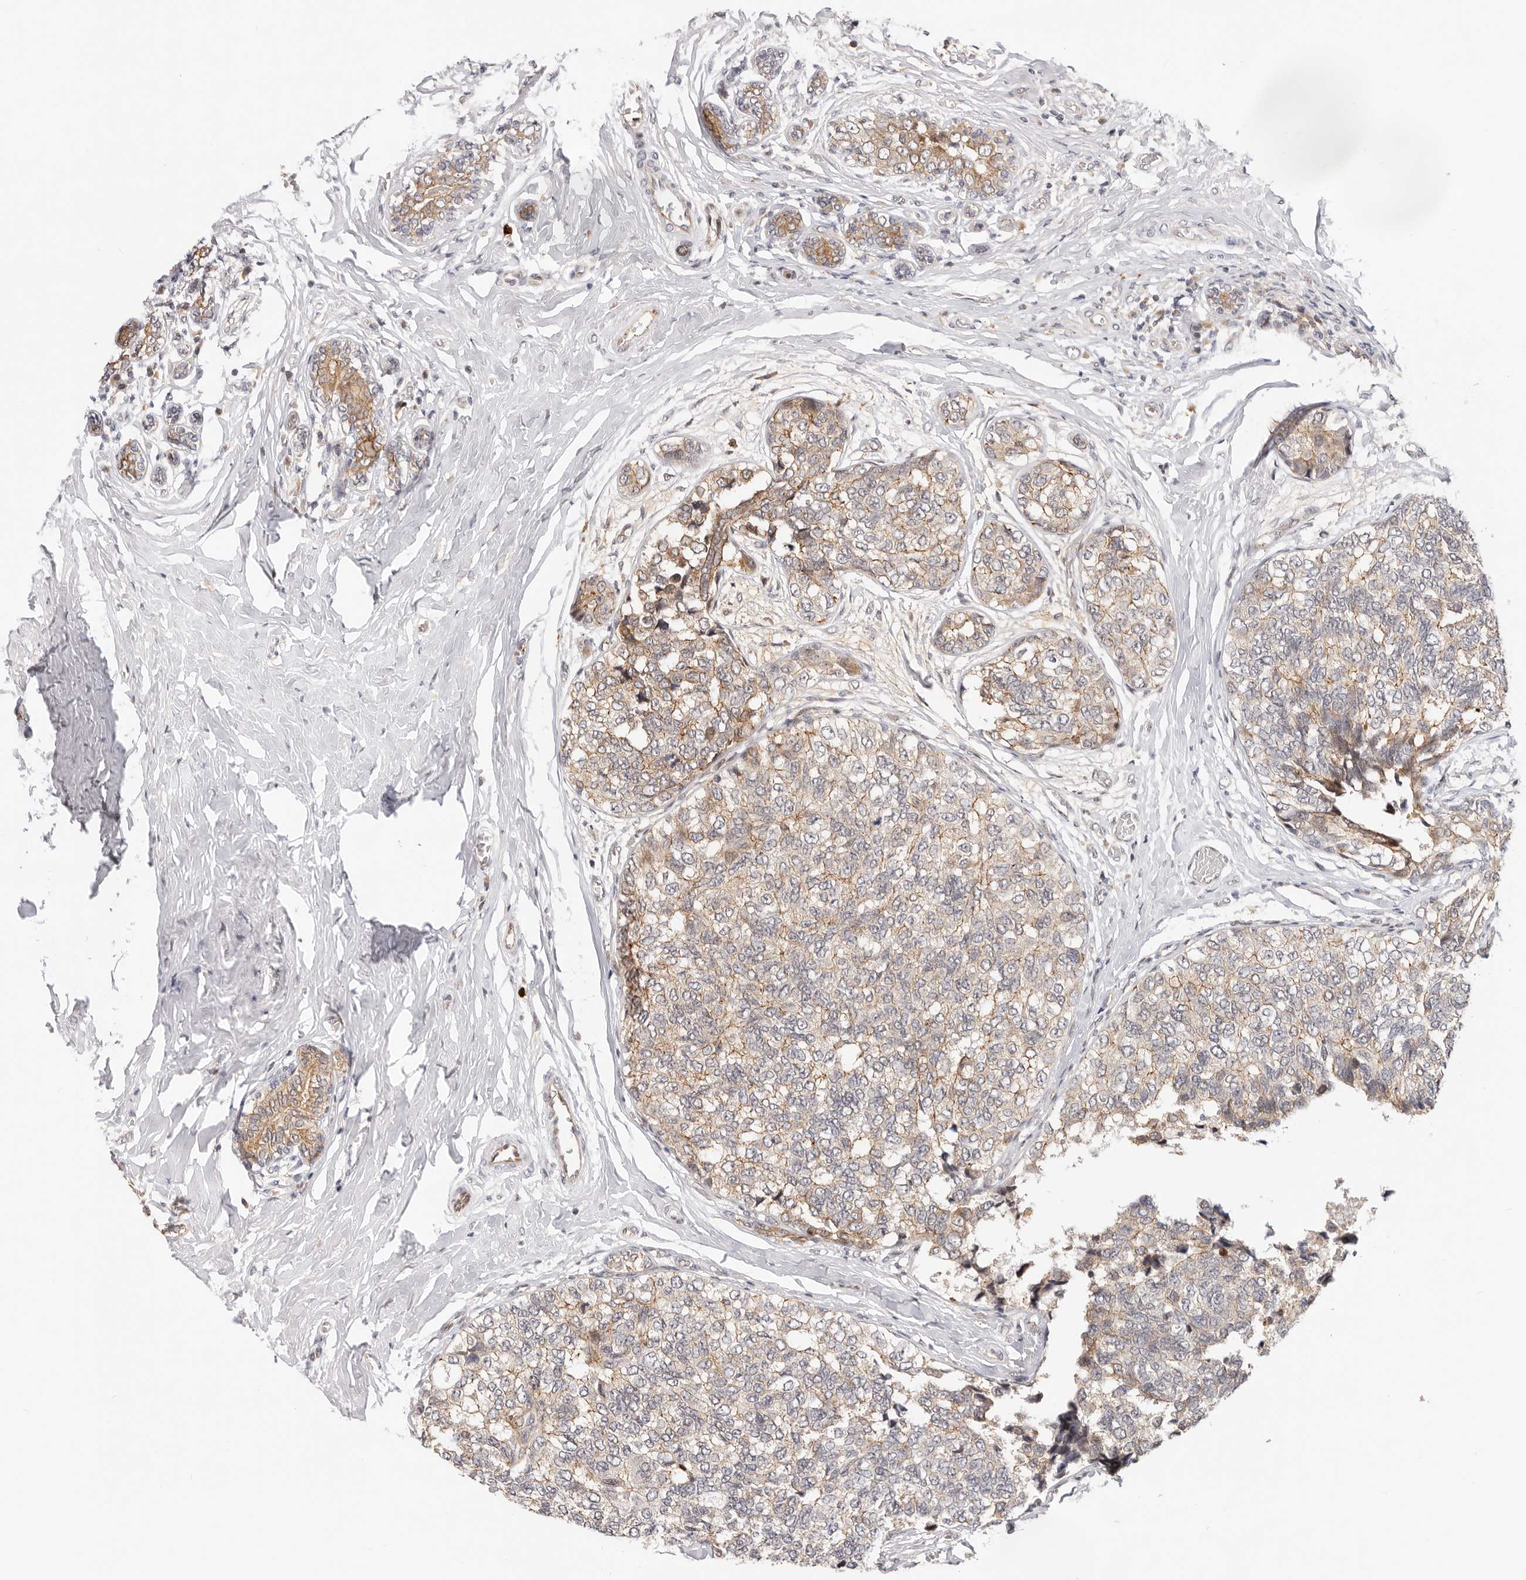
{"staining": {"intensity": "moderate", "quantity": "25%-75%", "location": "cytoplasmic/membranous"}, "tissue": "breast cancer", "cell_type": "Tumor cells", "image_type": "cancer", "snomed": [{"axis": "morphology", "description": "Normal tissue, NOS"}, {"axis": "morphology", "description": "Duct carcinoma"}, {"axis": "topography", "description": "Breast"}], "caption": "Infiltrating ductal carcinoma (breast) tissue demonstrates moderate cytoplasmic/membranous staining in approximately 25%-75% of tumor cells, visualized by immunohistochemistry. Ihc stains the protein in brown and the nuclei are stained blue.", "gene": "AFDN", "patient": {"sex": "female", "age": 43}}